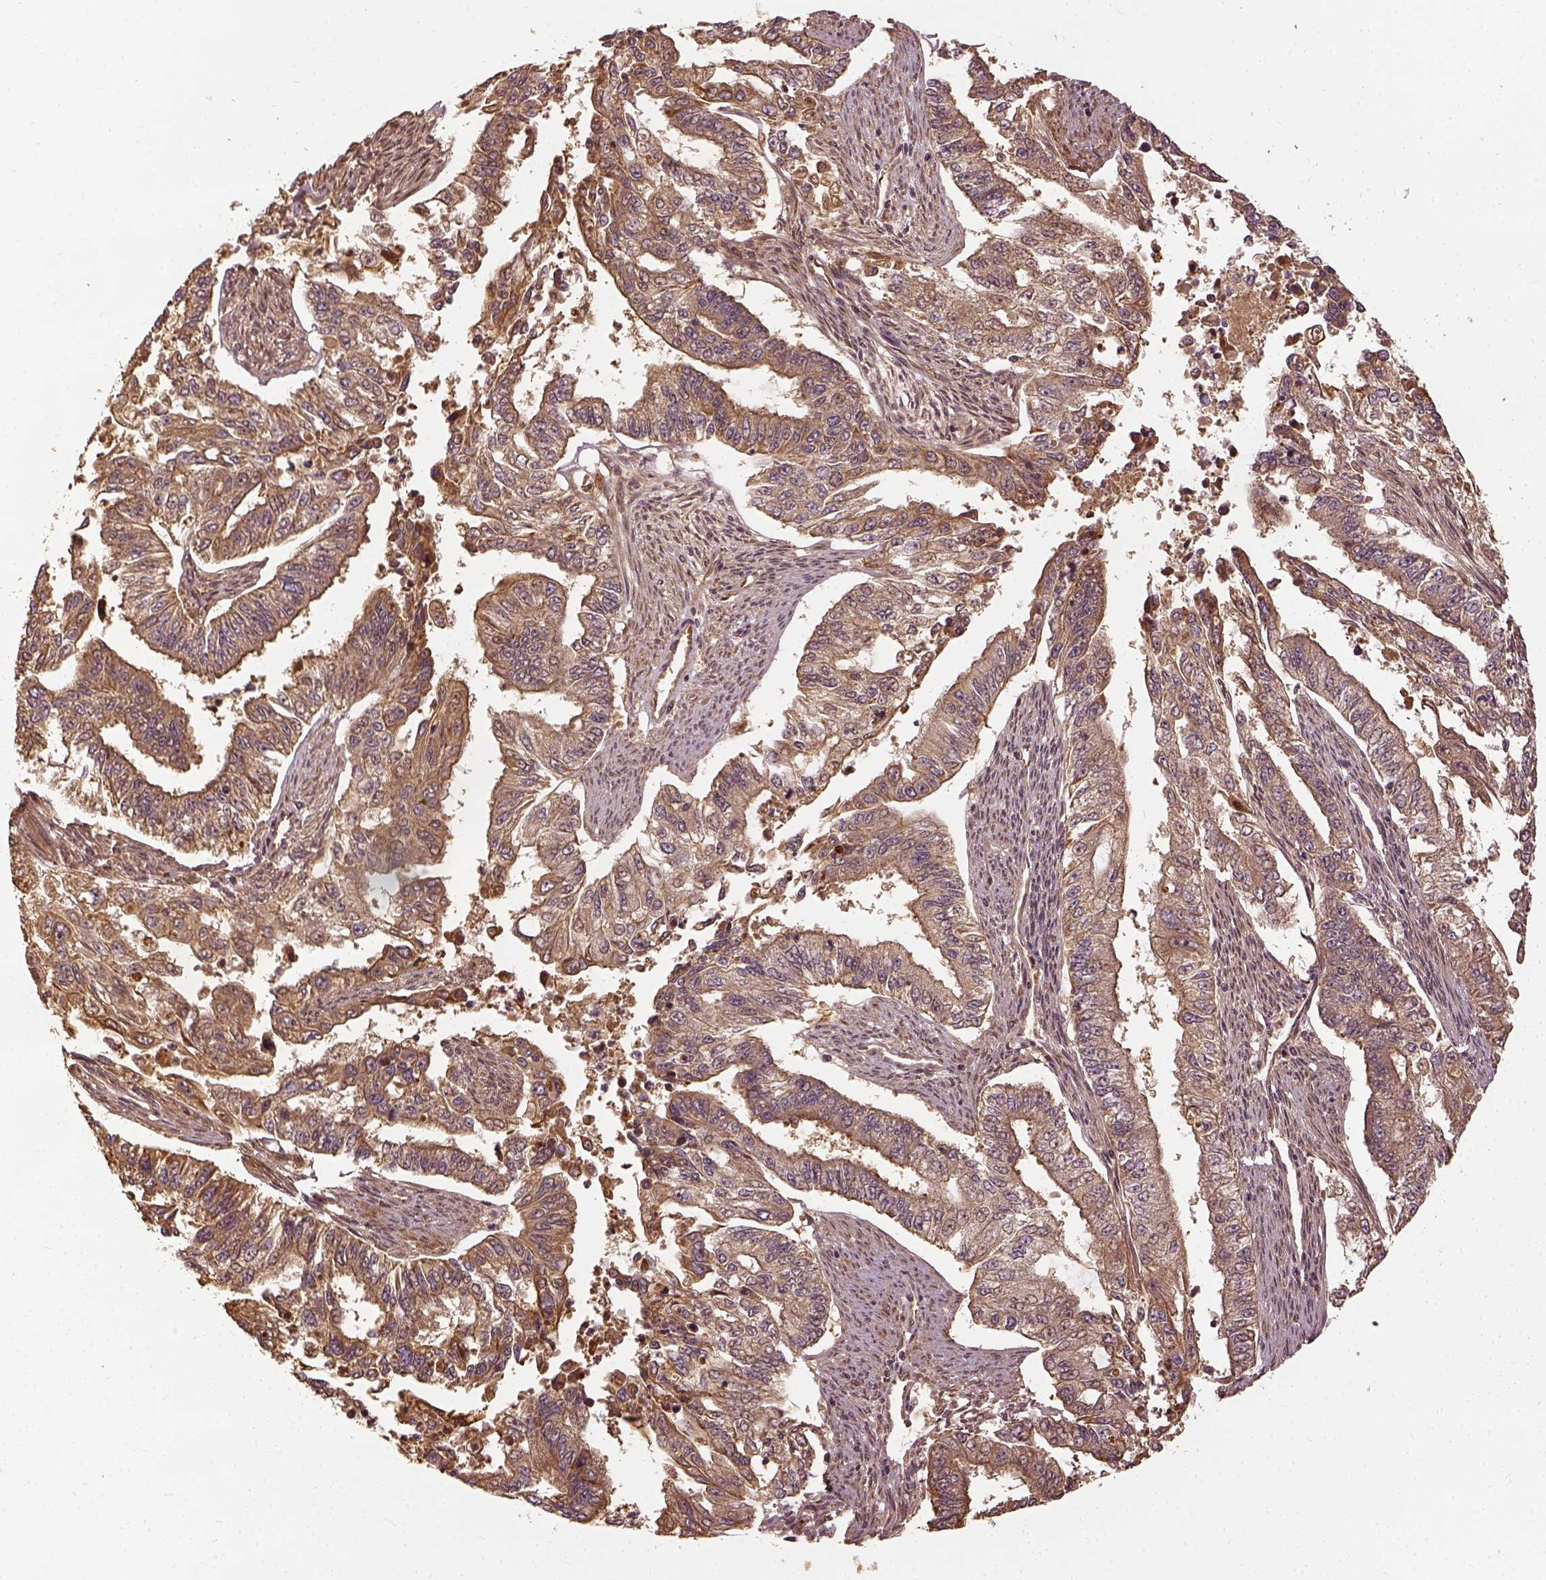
{"staining": {"intensity": "moderate", "quantity": ">75%", "location": "cytoplasmic/membranous"}, "tissue": "endometrial cancer", "cell_type": "Tumor cells", "image_type": "cancer", "snomed": [{"axis": "morphology", "description": "Adenocarcinoma, NOS"}, {"axis": "topography", "description": "Uterus"}], "caption": "Immunohistochemistry of endometrial adenocarcinoma displays medium levels of moderate cytoplasmic/membranous positivity in about >75% of tumor cells.", "gene": "VEGFA", "patient": {"sex": "female", "age": 59}}